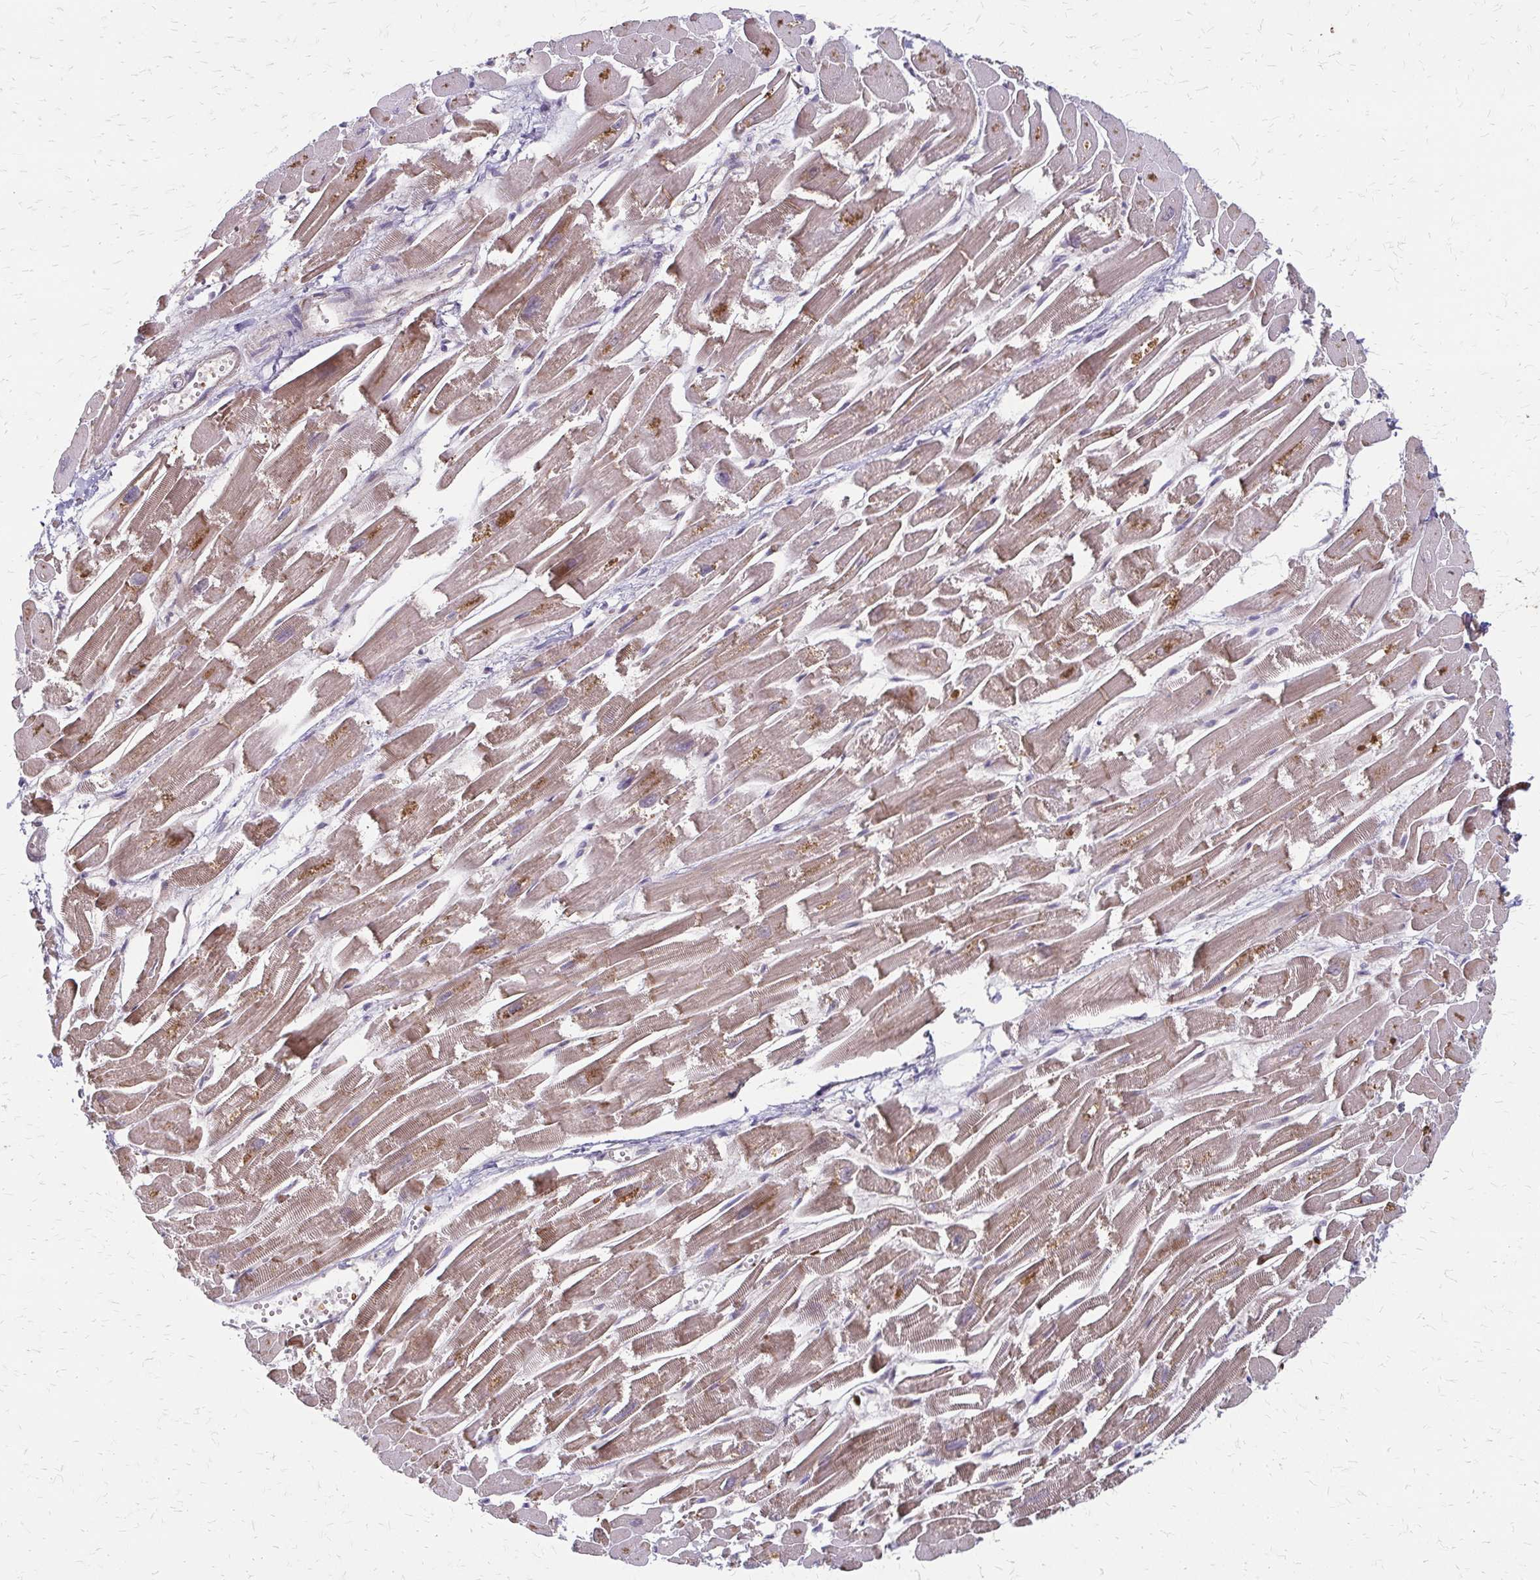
{"staining": {"intensity": "moderate", "quantity": ">75%", "location": "cytoplasmic/membranous"}, "tissue": "heart muscle", "cell_type": "Cardiomyocytes", "image_type": "normal", "snomed": [{"axis": "morphology", "description": "Normal tissue, NOS"}, {"axis": "topography", "description": "Heart"}], "caption": "Immunohistochemistry photomicrograph of benign heart muscle stained for a protein (brown), which shows medium levels of moderate cytoplasmic/membranous positivity in approximately >75% of cardiomyocytes.", "gene": "ZNF383", "patient": {"sex": "male", "age": 54}}